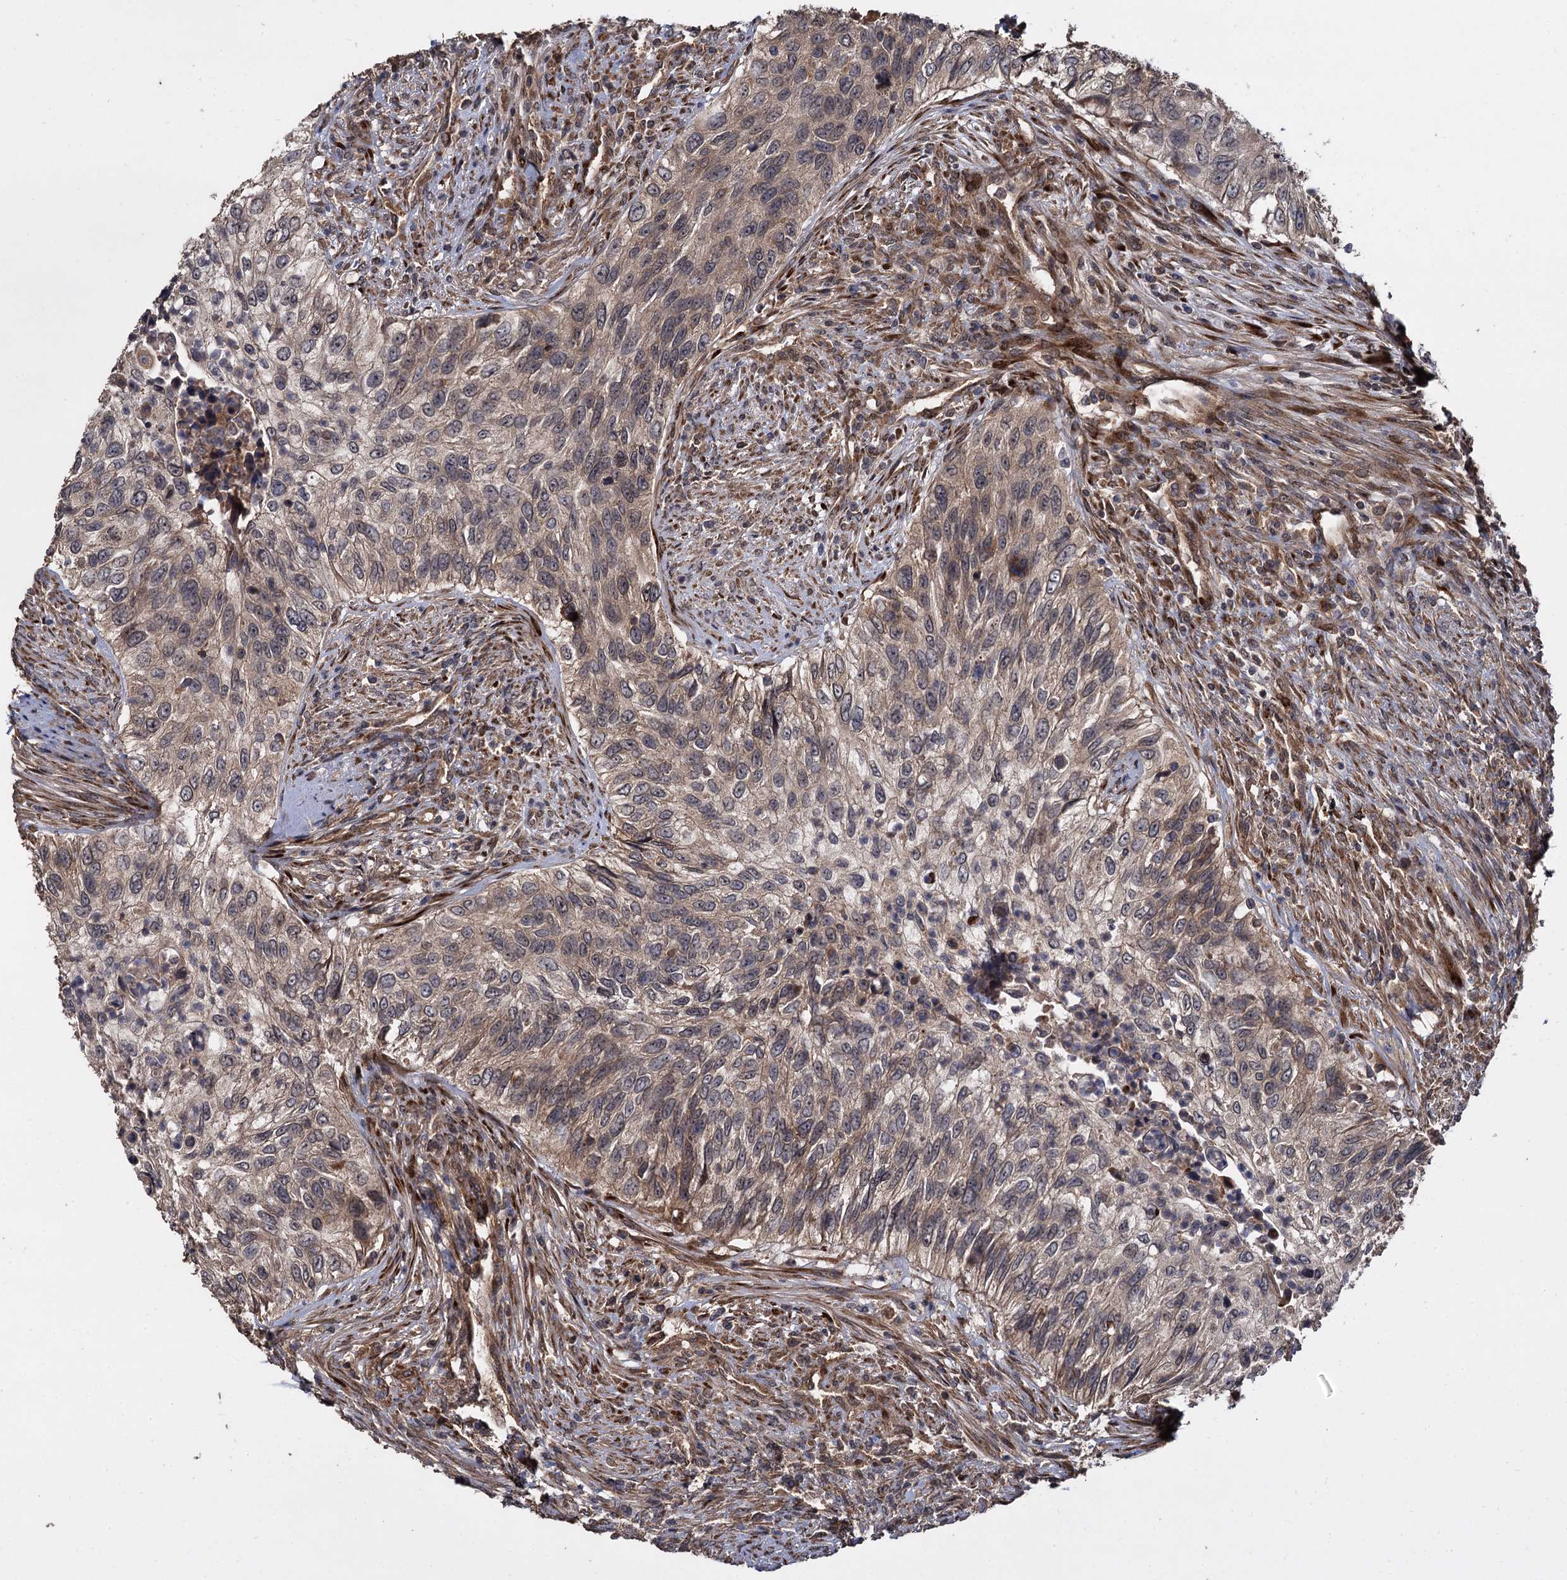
{"staining": {"intensity": "weak", "quantity": "25%-75%", "location": "cytoplasmic/membranous"}, "tissue": "urothelial cancer", "cell_type": "Tumor cells", "image_type": "cancer", "snomed": [{"axis": "morphology", "description": "Urothelial carcinoma, High grade"}, {"axis": "topography", "description": "Urinary bladder"}], "caption": "Approximately 25%-75% of tumor cells in urothelial carcinoma (high-grade) exhibit weak cytoplasmic/membranous protein positivity as visualized by brown immunohistochemical staining.", "gene": "INPPL1", "patient": {"sex": "female", "age": 60}}